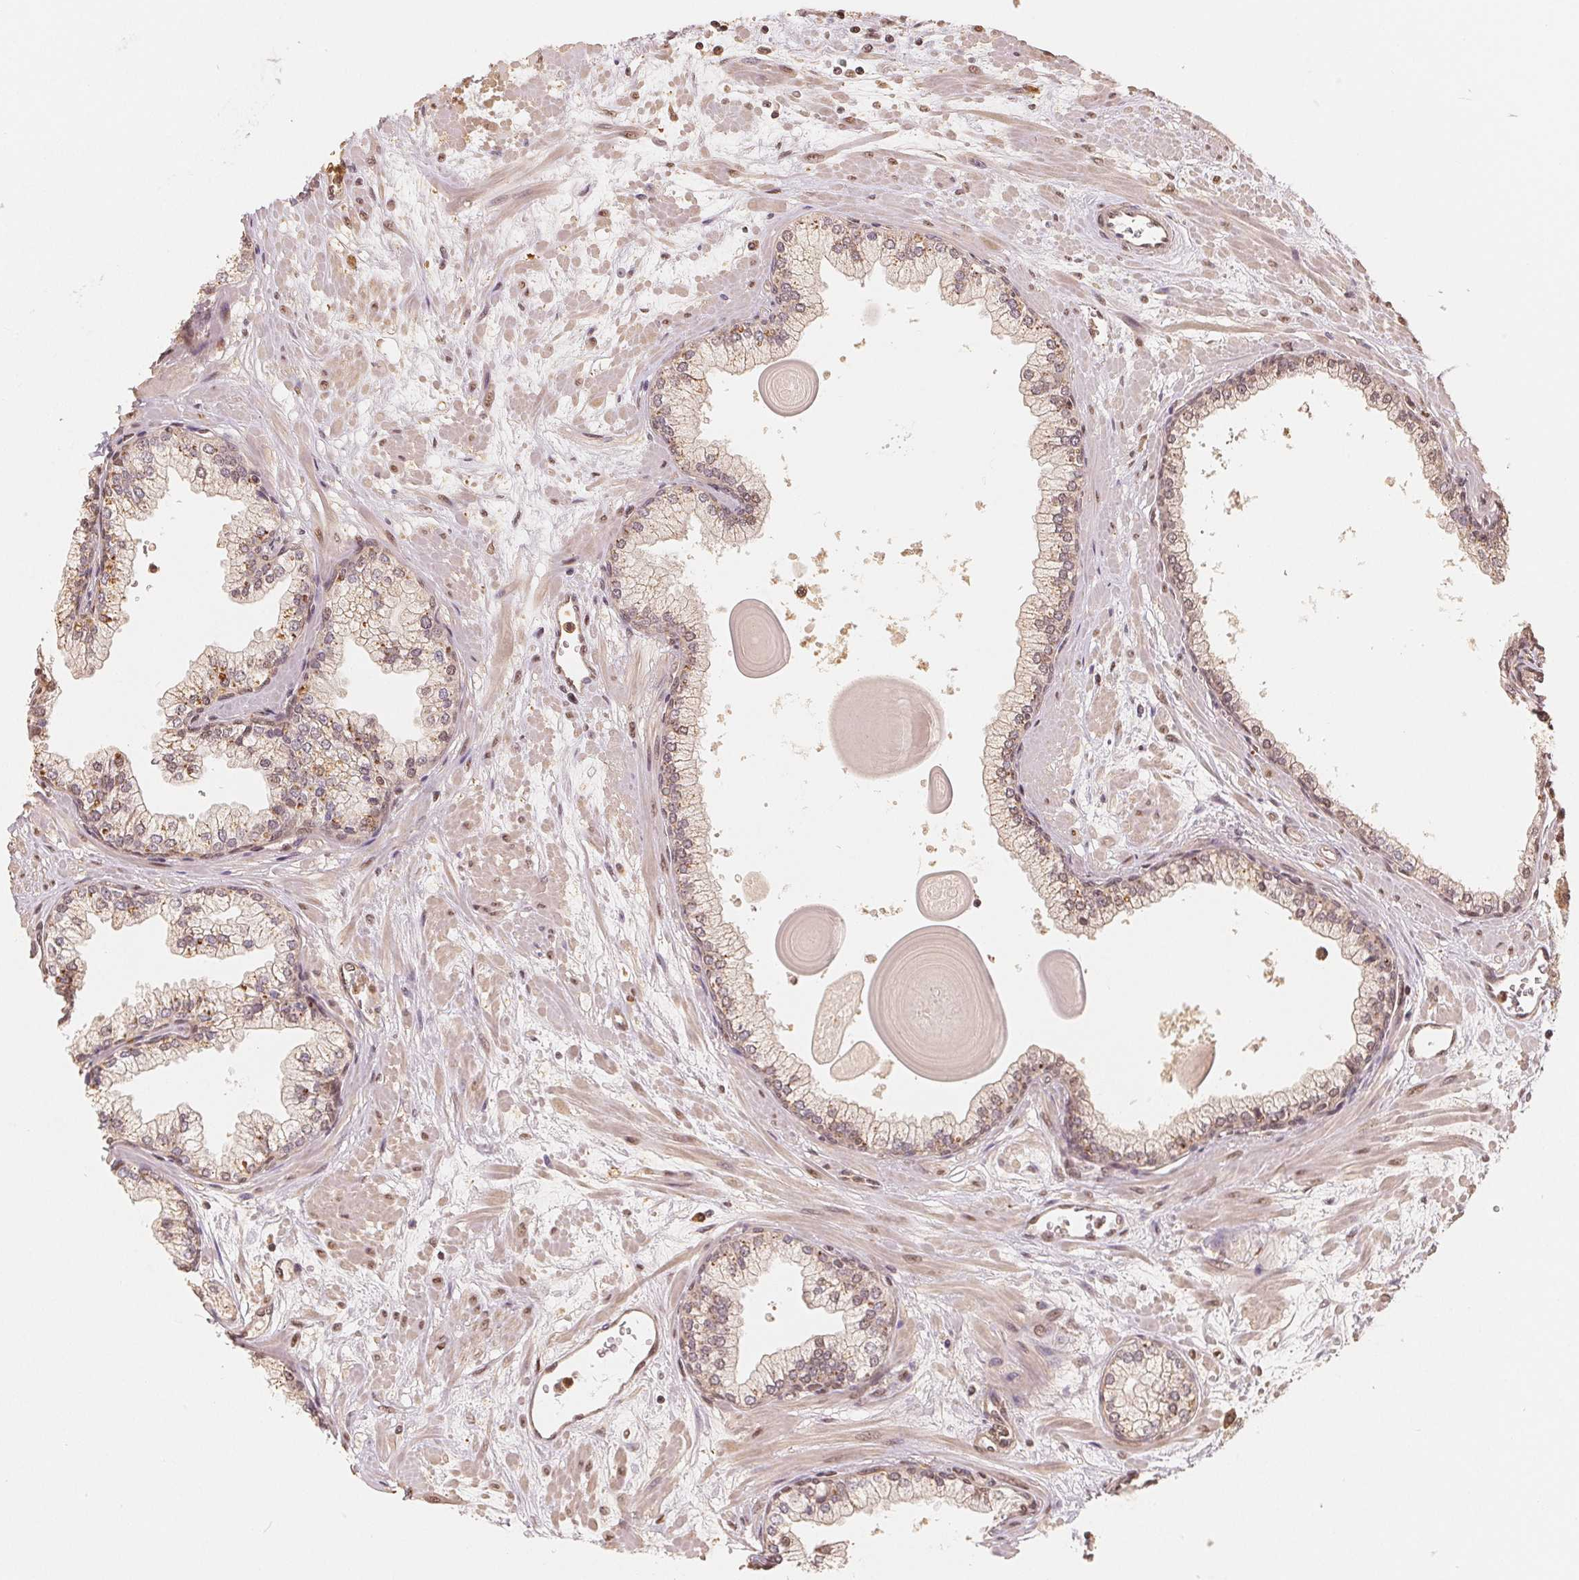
{"staining": {"intensity": "moderate", "quantity": ">75%", "location": "cytoplasmic/membranous,nuclear"}, "tissue": "prostate", "cell_type": "Glandular cells", "image_type": "normal", "snomed": [{"axis": "morphology", "description": "Normal tissue, NOS"}, {"axis": "topography", "description": "Prostate"}, {"axis": "topography", "description": "Peripheral nerve tissue"}], "caption": "The photomicrograph displays a brown stain indicating the presence of a protein in the cytoplasmic/membranous,nuclear of glandular cells in prostate.", "gene": "GUSB", "patient": {"sex": "male", "age": 61}}